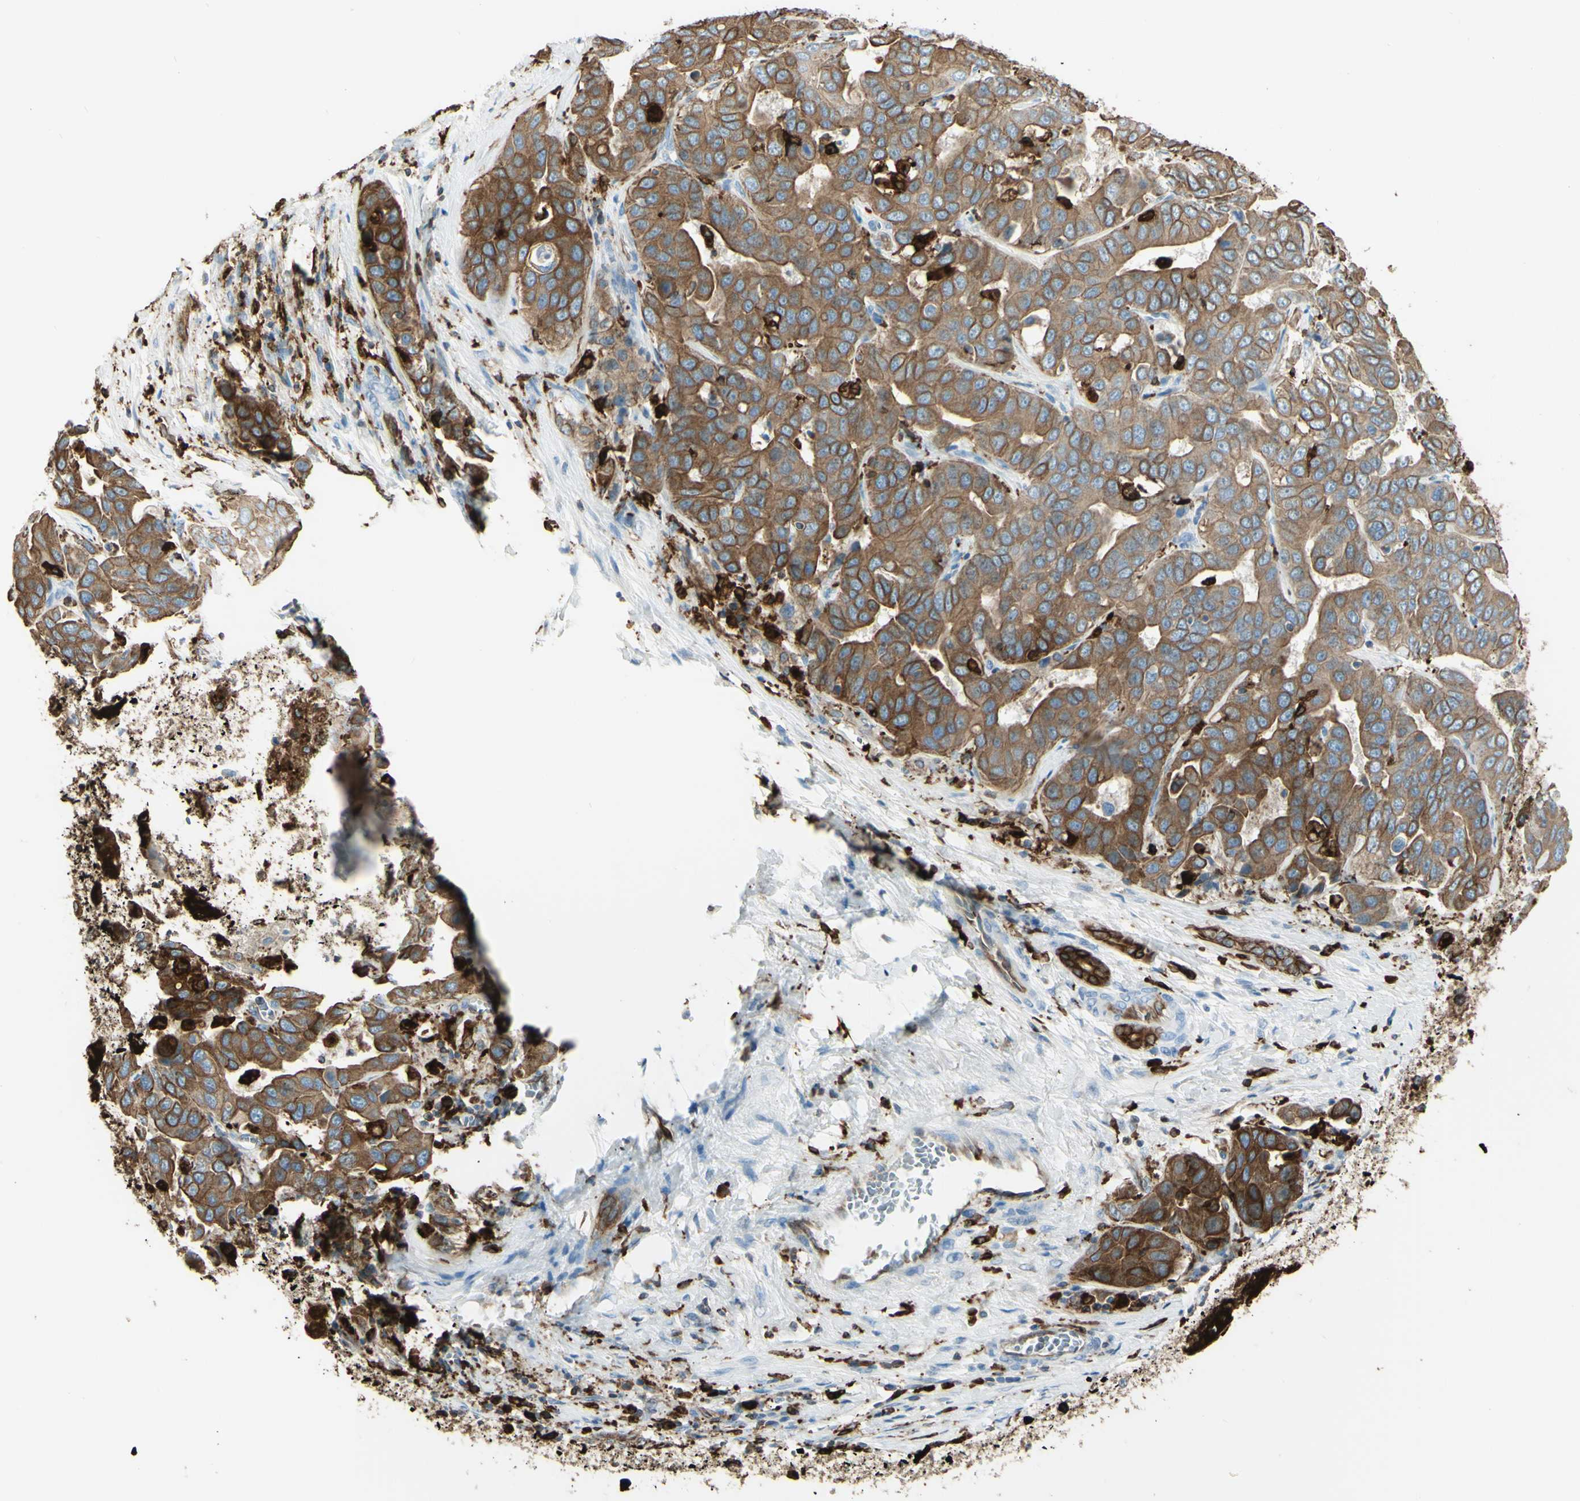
{"staining": {"intensity": "moderate", "quantity": ">75%", "location": "cytoplasmic/membranous"}, "tissue": "liver cancer", "cell_type": "Tumor cells", "image_type": "cancer", "snomed": [{"axis": "morphology", "description": "Cholangiocarcinoma"}, {"axis": "topography", "description": "Liver"}], "caption": "Tumor cells reveal moderate cytoplasmic/membranous staining in approximately >75% of cells in cholangiocarcinoma (liver).", "gene": "CD74", "patient": {"sex": "female", "age": 52}}